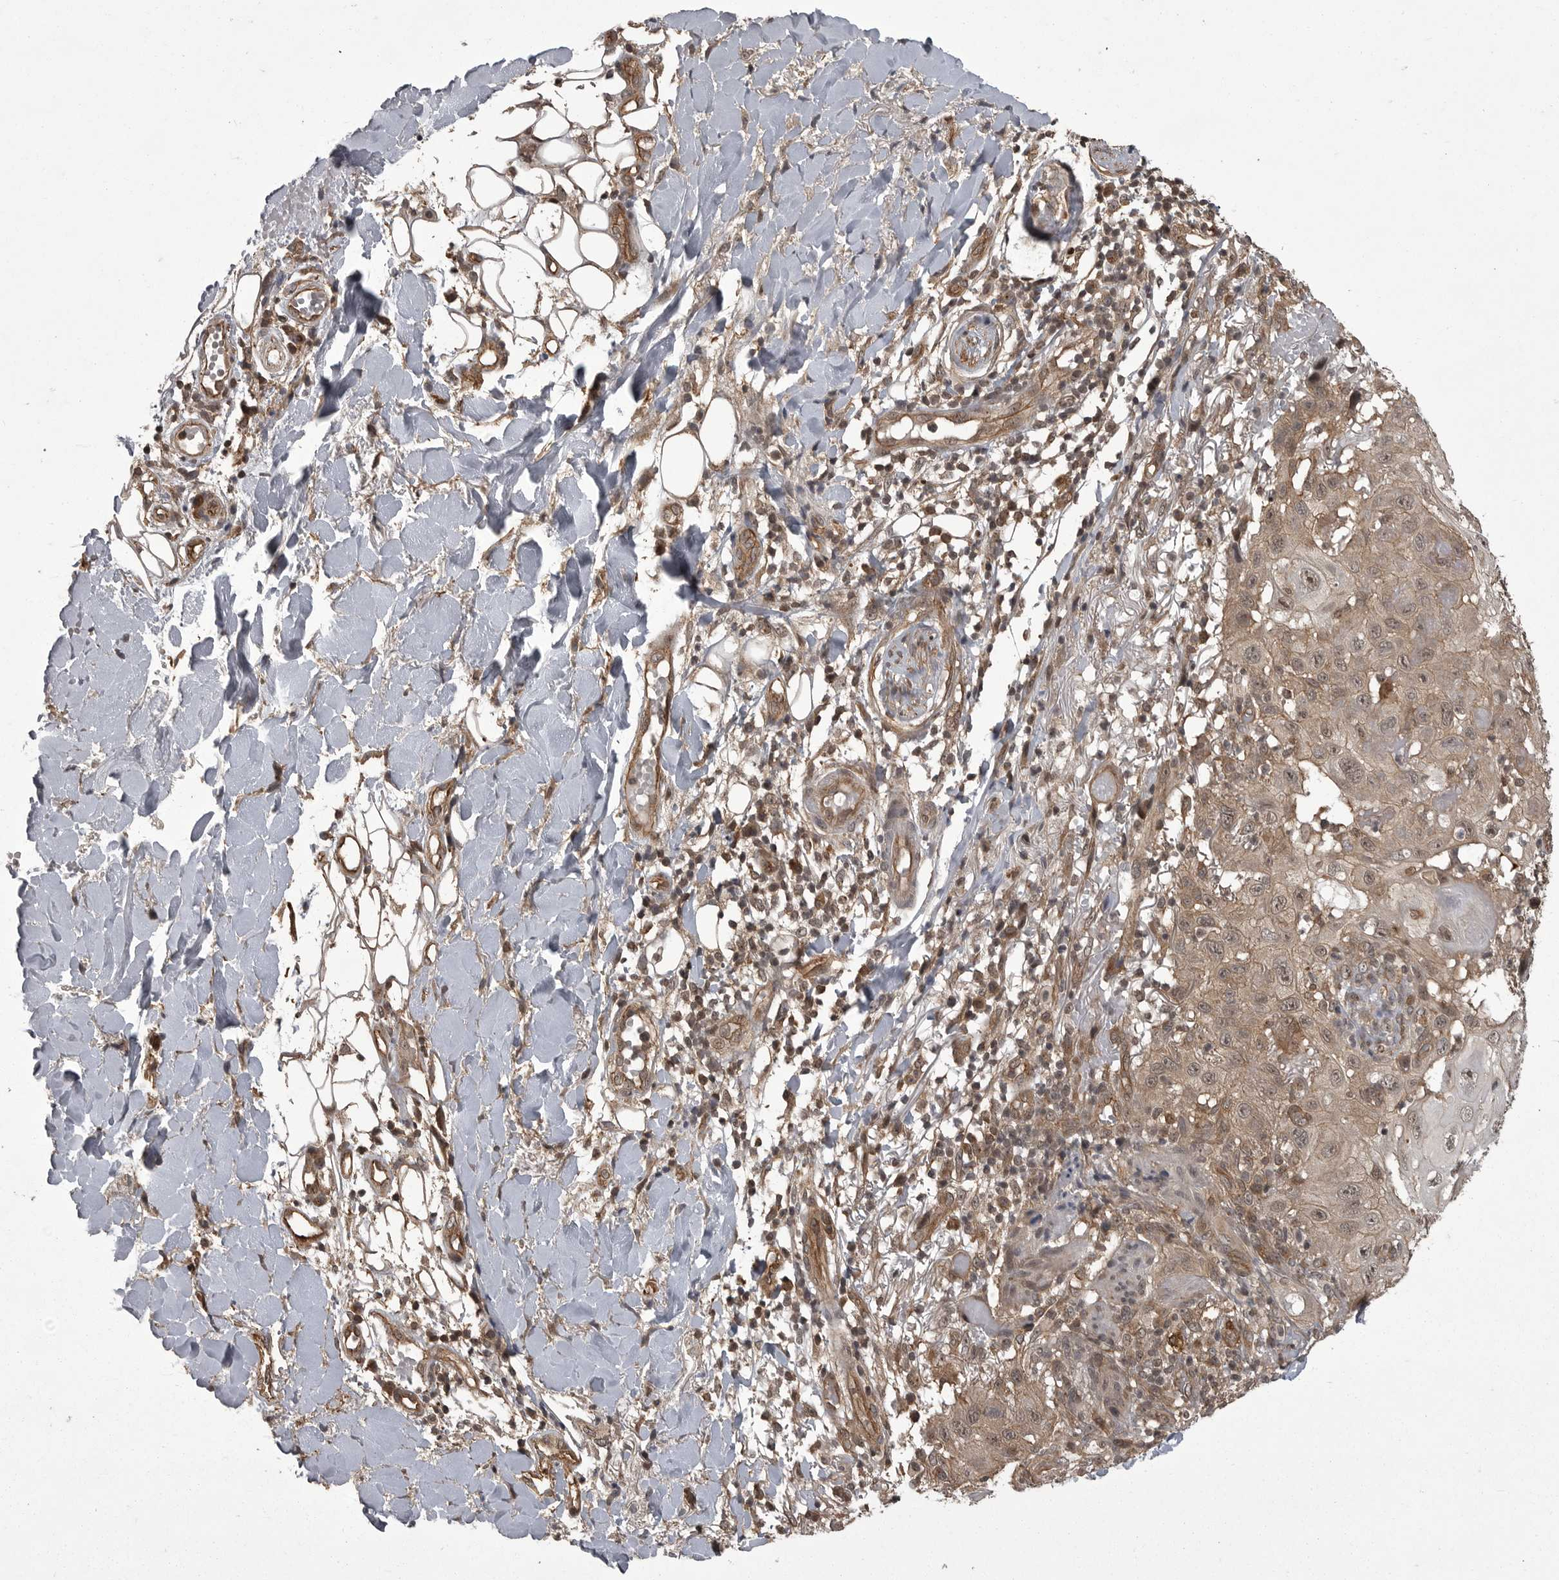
{"staining": {"intensity": "weak", "quantity": ">75%", "location": "cytoplasmic/membranous"}, "tissue": "skin cancer", "cell_type": "Tumor cells", "image_type": "cancer", "snomed": [{"axis": "morphology", "description": "Normal tissue, NOS"}, {"axis": "morphology", "description": "Squamous cell carcinoma, NOS"}, {"axis": "topography", "description": "Skin"}], "caption": "The image exhibits staining of skin cancer, revealing weak cytoplasmic/membranous protein positivity (brown color) within tumor cells.", "gene": "DNAJC8", "patient": {"sex": "female", "age": 96}}